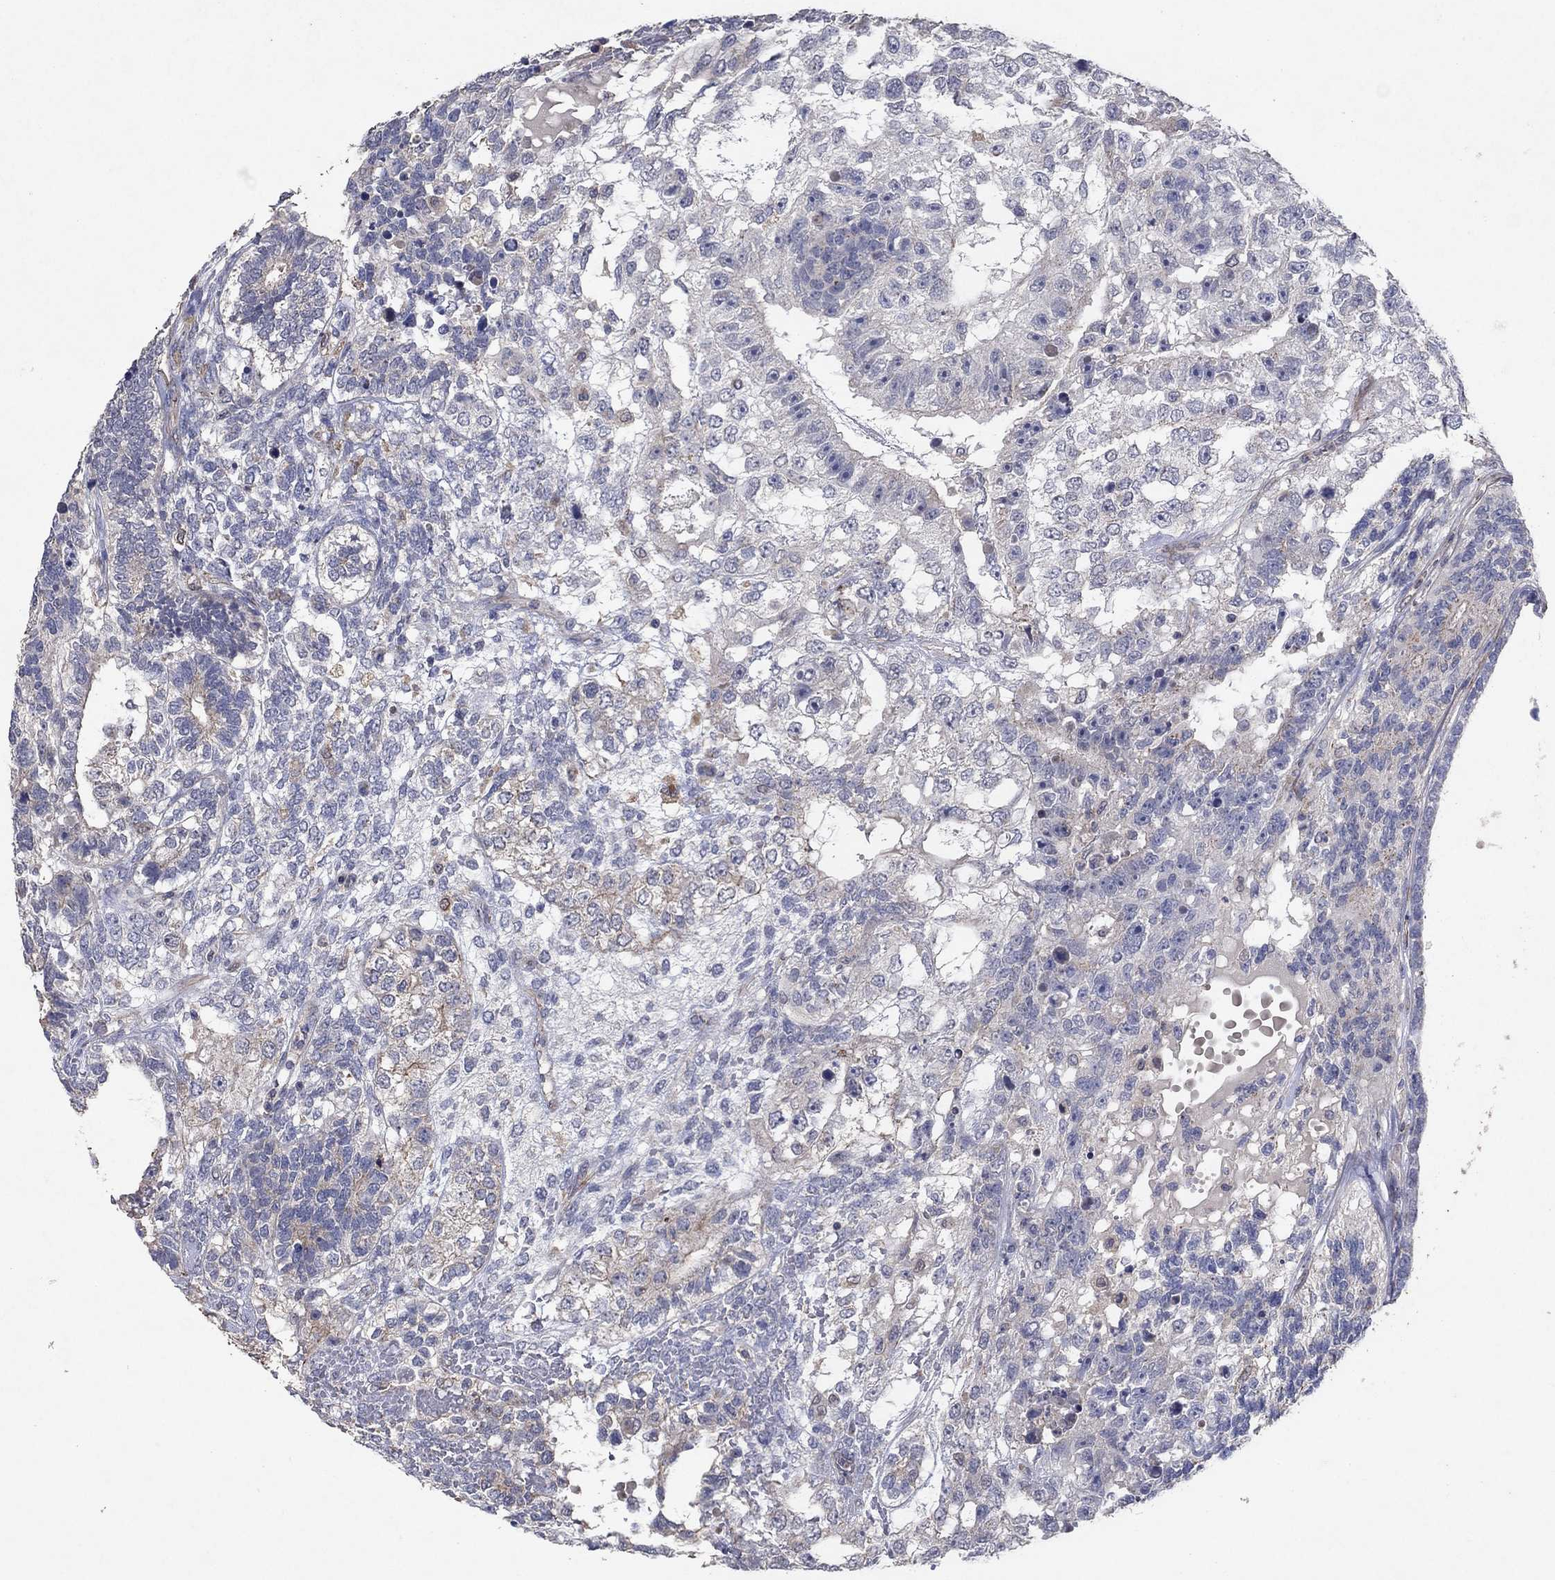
{"staining": {"intensity": "weak", "quantity": "<25%", "location": "cytoplasmic/membranous"}, "tissue": "testis cancer", "cell_type": "Tumor cells", "image_type": "cancer", "snomed": [{"axis": "morphology", "description": "Seminoma, NOS"}, {"axis": "morphology", "description": "Carcinoma, Embryonal, NOS"}, {"axis": "topography", "description": "Testis"}], "caption": "A high-resolution histopathology image shows IHC staining of testis cancer (seminoma), which shows no significant expression in tumor cells. Brightfield microscopy of immunohistochemistry (IHC) stained with DAB (3,3'-diaminobenzidine) (brown) and hematoxylin (blue), captured at high magnification.", "gene": "FRG1", "patient": {"sex": "male", "age": 41}}